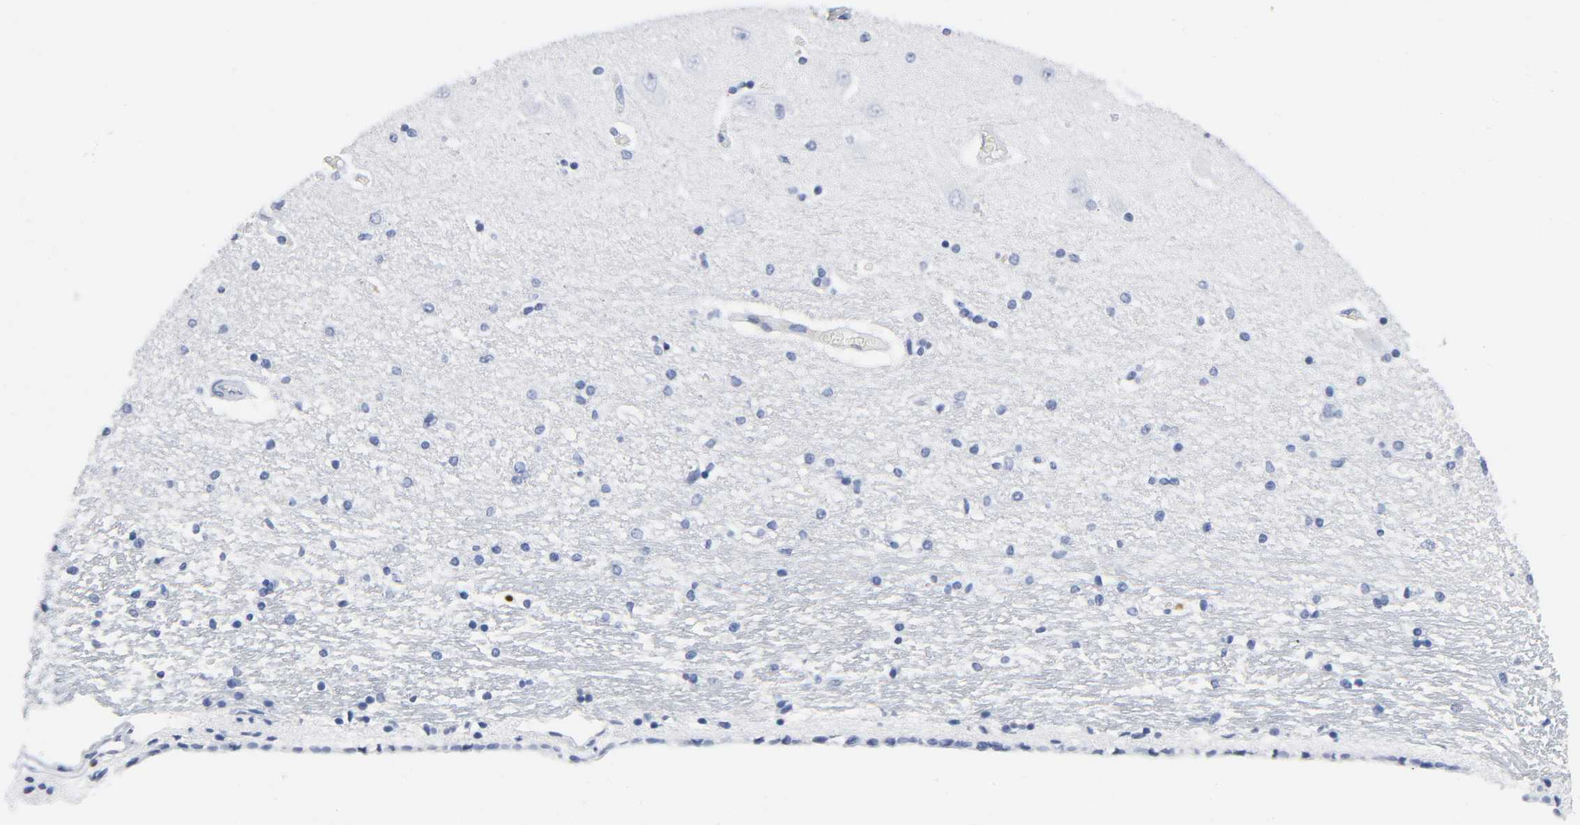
{"staining": {"intensity": "negative", "quantity": "none", "location": "none"}, "tissue": "hippocampus", "cell_type": "Glial cells", "image_type": "normal", "snomed": [{"axis": "morphology", "description": "Normal tissue, NOS"}, {"axis": "topography", "description": "Hippocampus"}], "caption": "Glial cells show no significant staining in benign hippocampus.", "gene": "DOK2", "patient": {"sex": "female", "age": 54}}